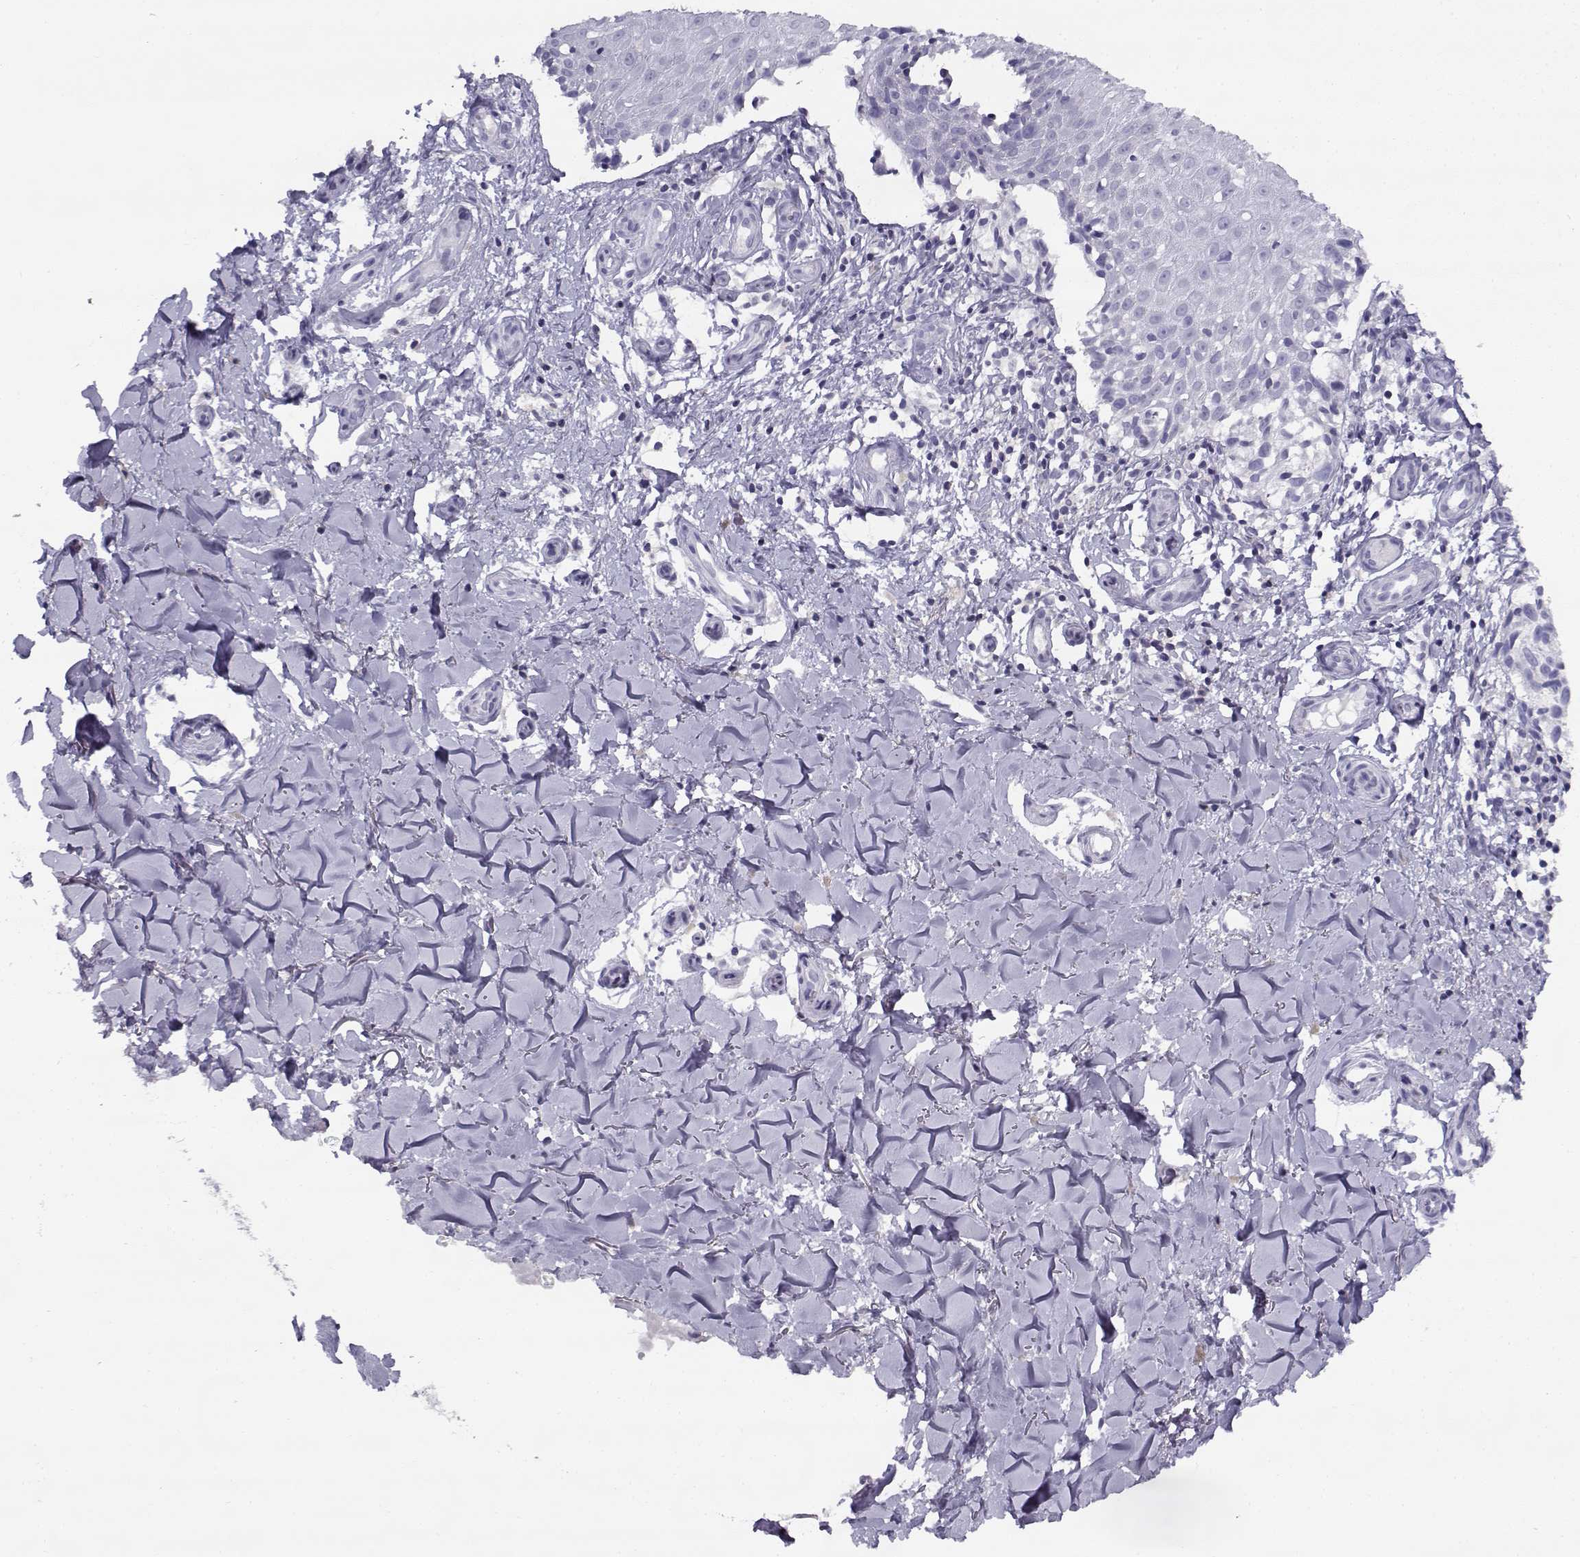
{"staining": {"intensity": "negative", "quantity": "none", "location": "none"}, "tissue": "melanoma", "cell_type": "Tumor cells", "image_type": "cancer", "snomed": [{"axis": "morphology", "description": "Malignant melanoma, NOS"}, {"axis": "topography", "description": "Skin"}], "caption": "A photomicrograph of malignant melanoma stained for a protein displays no brown staining in tumor cells.", "gene": "FAM166A", "patient": {"sex": "female", "age": 53}}